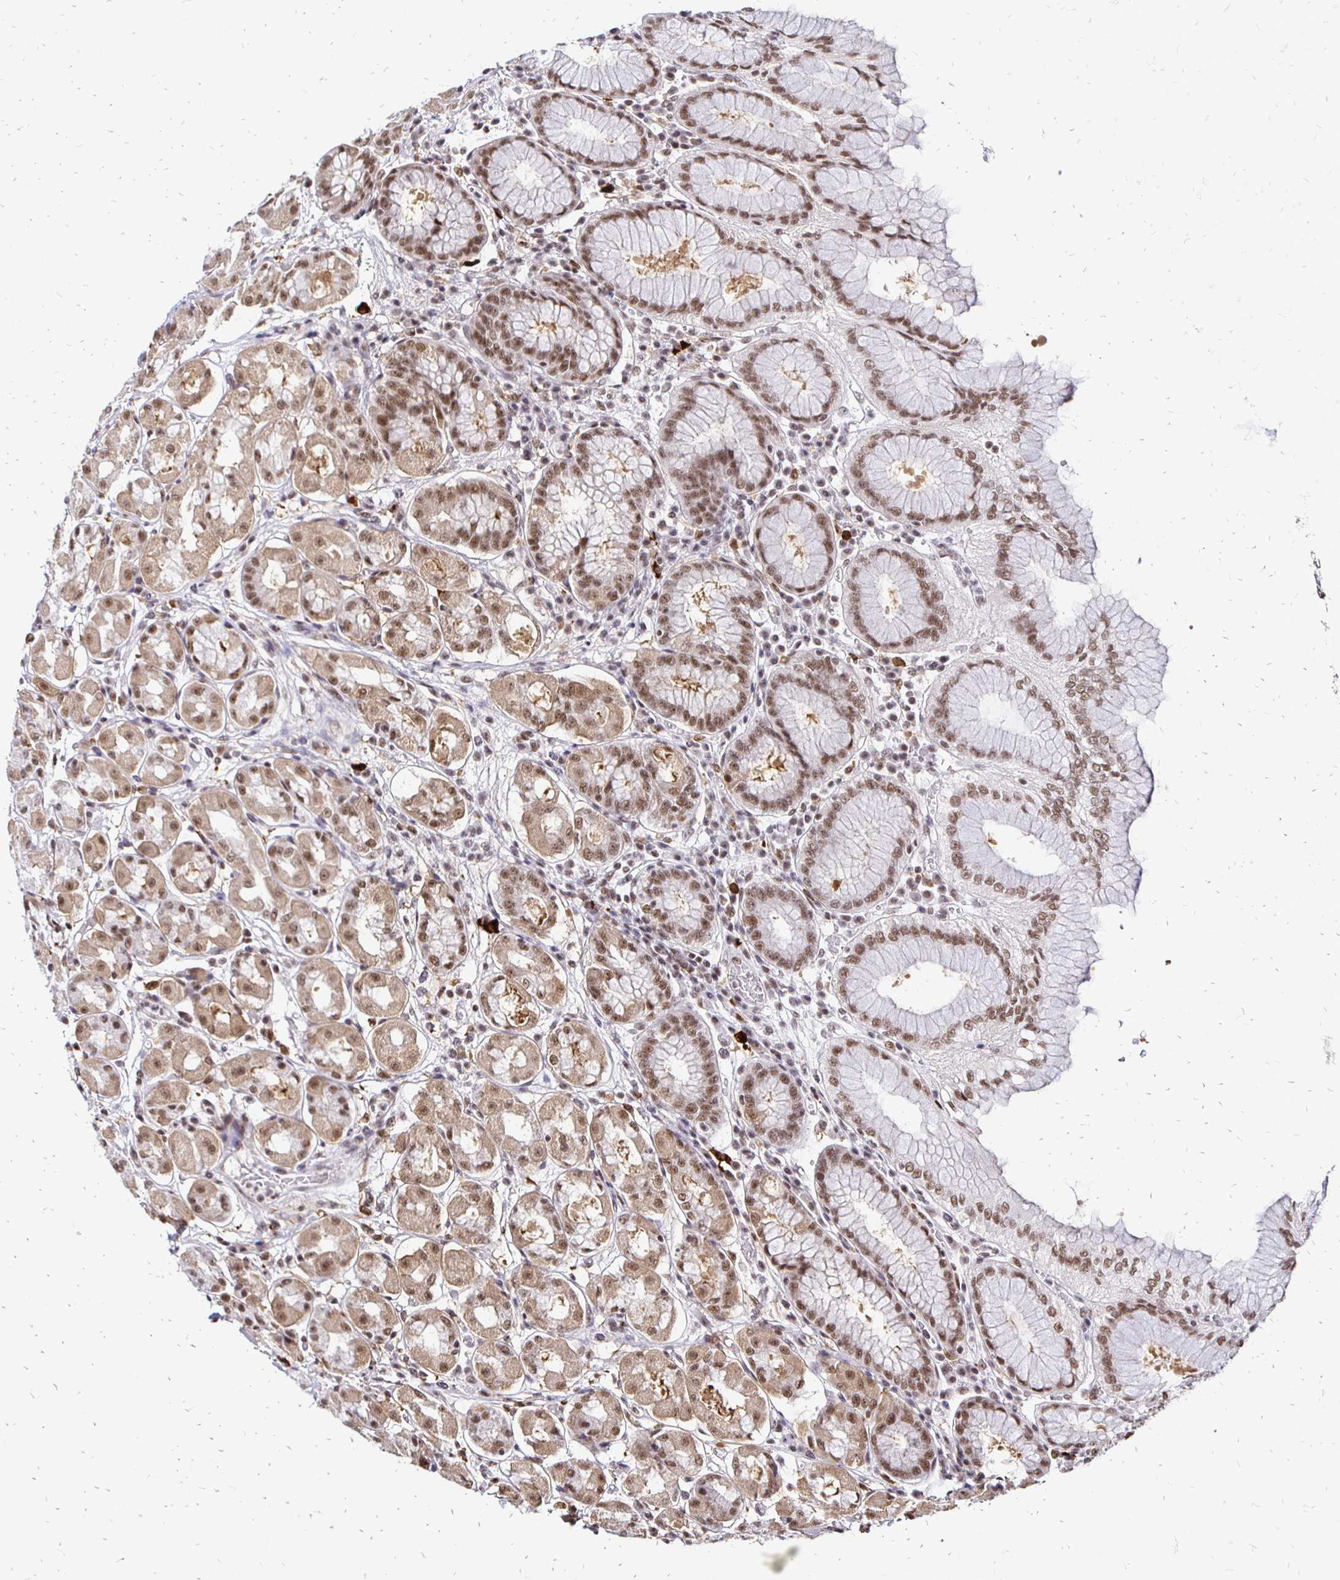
{"staining": {"intensity": "moderate", "quantity": ">75%", "location": "cytoplasmic/membranous,nuclear"}, "tissue": "stomach", "cell_type": "Glandular cells", "image_type": "normal", "snomed": [{"axis": "morphology", "description": "Normal tissue, NOS"}, {"axis": "topography", "description": "Stomach"}, {"axis": "topography", "description": "Stomach, lower"}], "caption": "This histopathology image exhibits immunohistochemistry (IHC) staining of benign human stomach, with medium moderate cytoplasmic/membranous,nuclear expression in about >75% of glandular cells.", "gene": "SIN3A", "patient": {"sex": "female", "age": 56}}